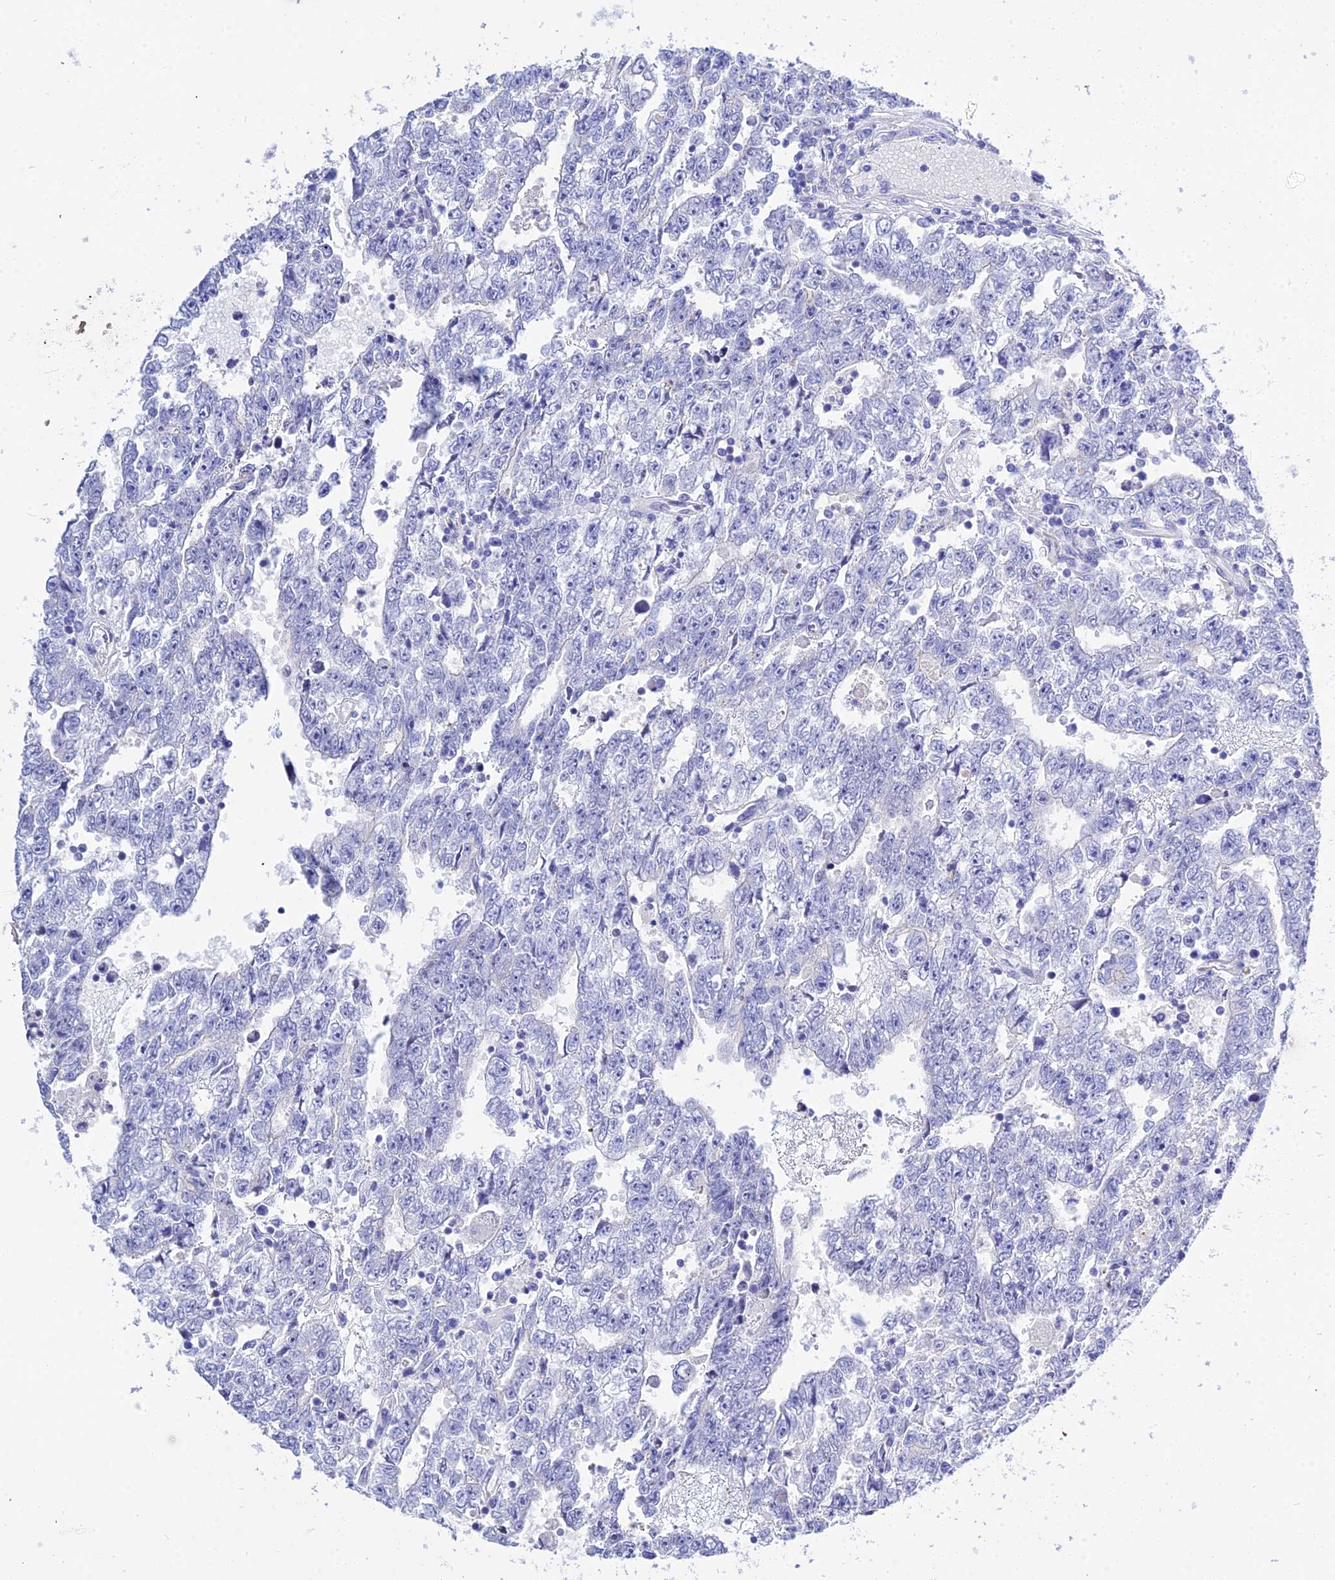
{"staining": {"intensity": "negative", "quantity": "none", "location": "none"}, "tissue": "testis cancer", "cell_type": "Tumor cells", "image_type": "cancer", "snomed": [{"axis": "morphology", "description": "Carcinoma, Embryonal, NOS"}, {"axis": "topography", "description": "Testis"}], "caption": "This image is of testis cancer stained with immunohistochemistry (IHC) to label a protein in brown with the nuclei are counter-stained blue. There is no positivity in tumor cells.", "gene": "DEFB107A", "patient": {"sex": "male", "age": 25}}